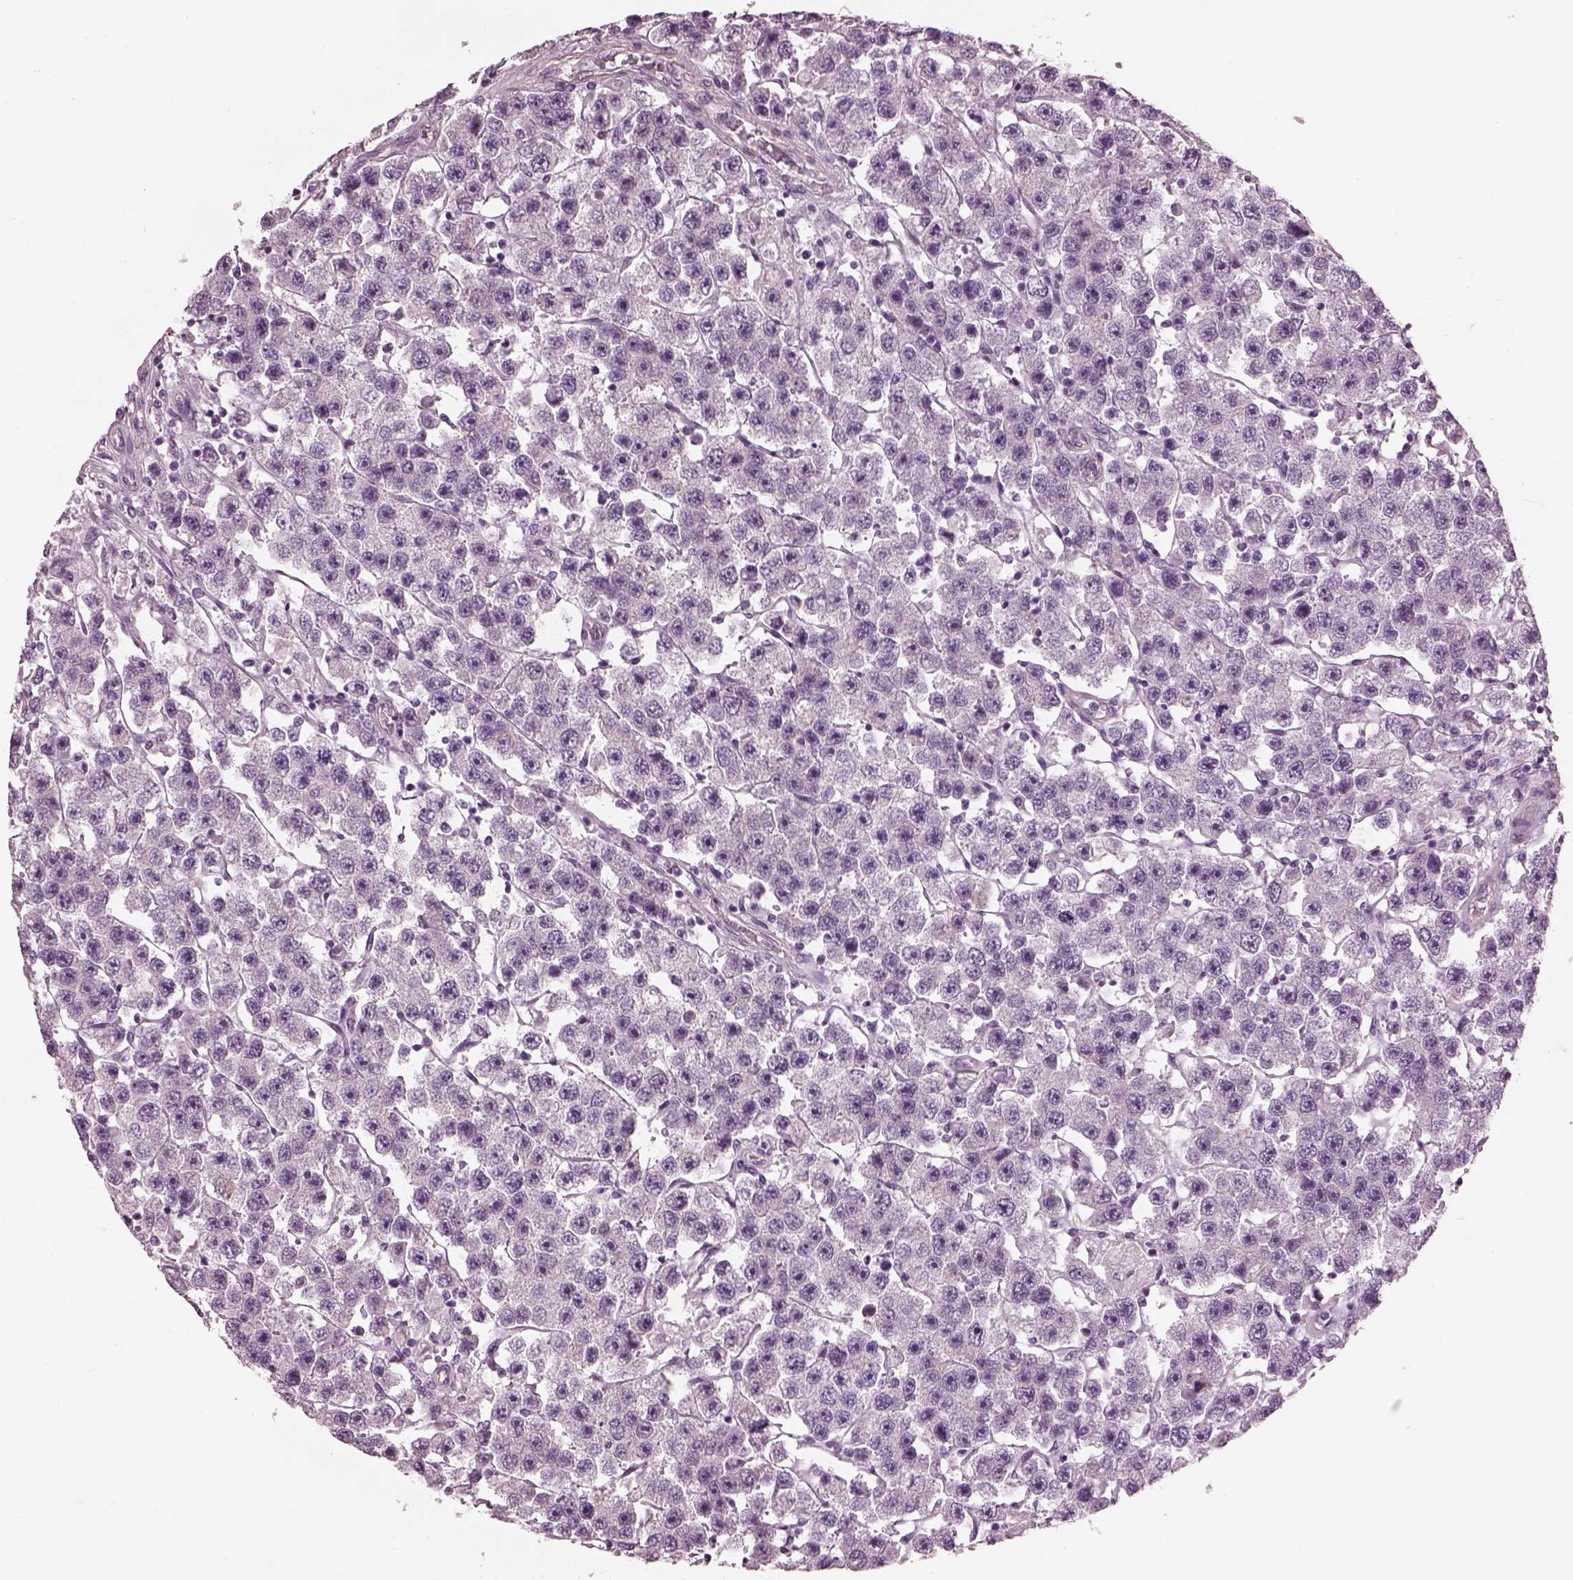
{"staining": {"intensity": "negative", "quantity": "none", "location": "none"}, "tissue": "testis cancer", "cell_type": "Tumor cells", "image_type": "cancer", "snomed": [{"axis": "morphology", "description": "Seminoma, NOS"}, {"axis": "topography", "description": "Testis"}], "caption": "Testis cancer stained for a protein using IHC displays no positivity tumor cells.", "gene": "BFSP1", "patient": {"sex": "male", "age": 45}}